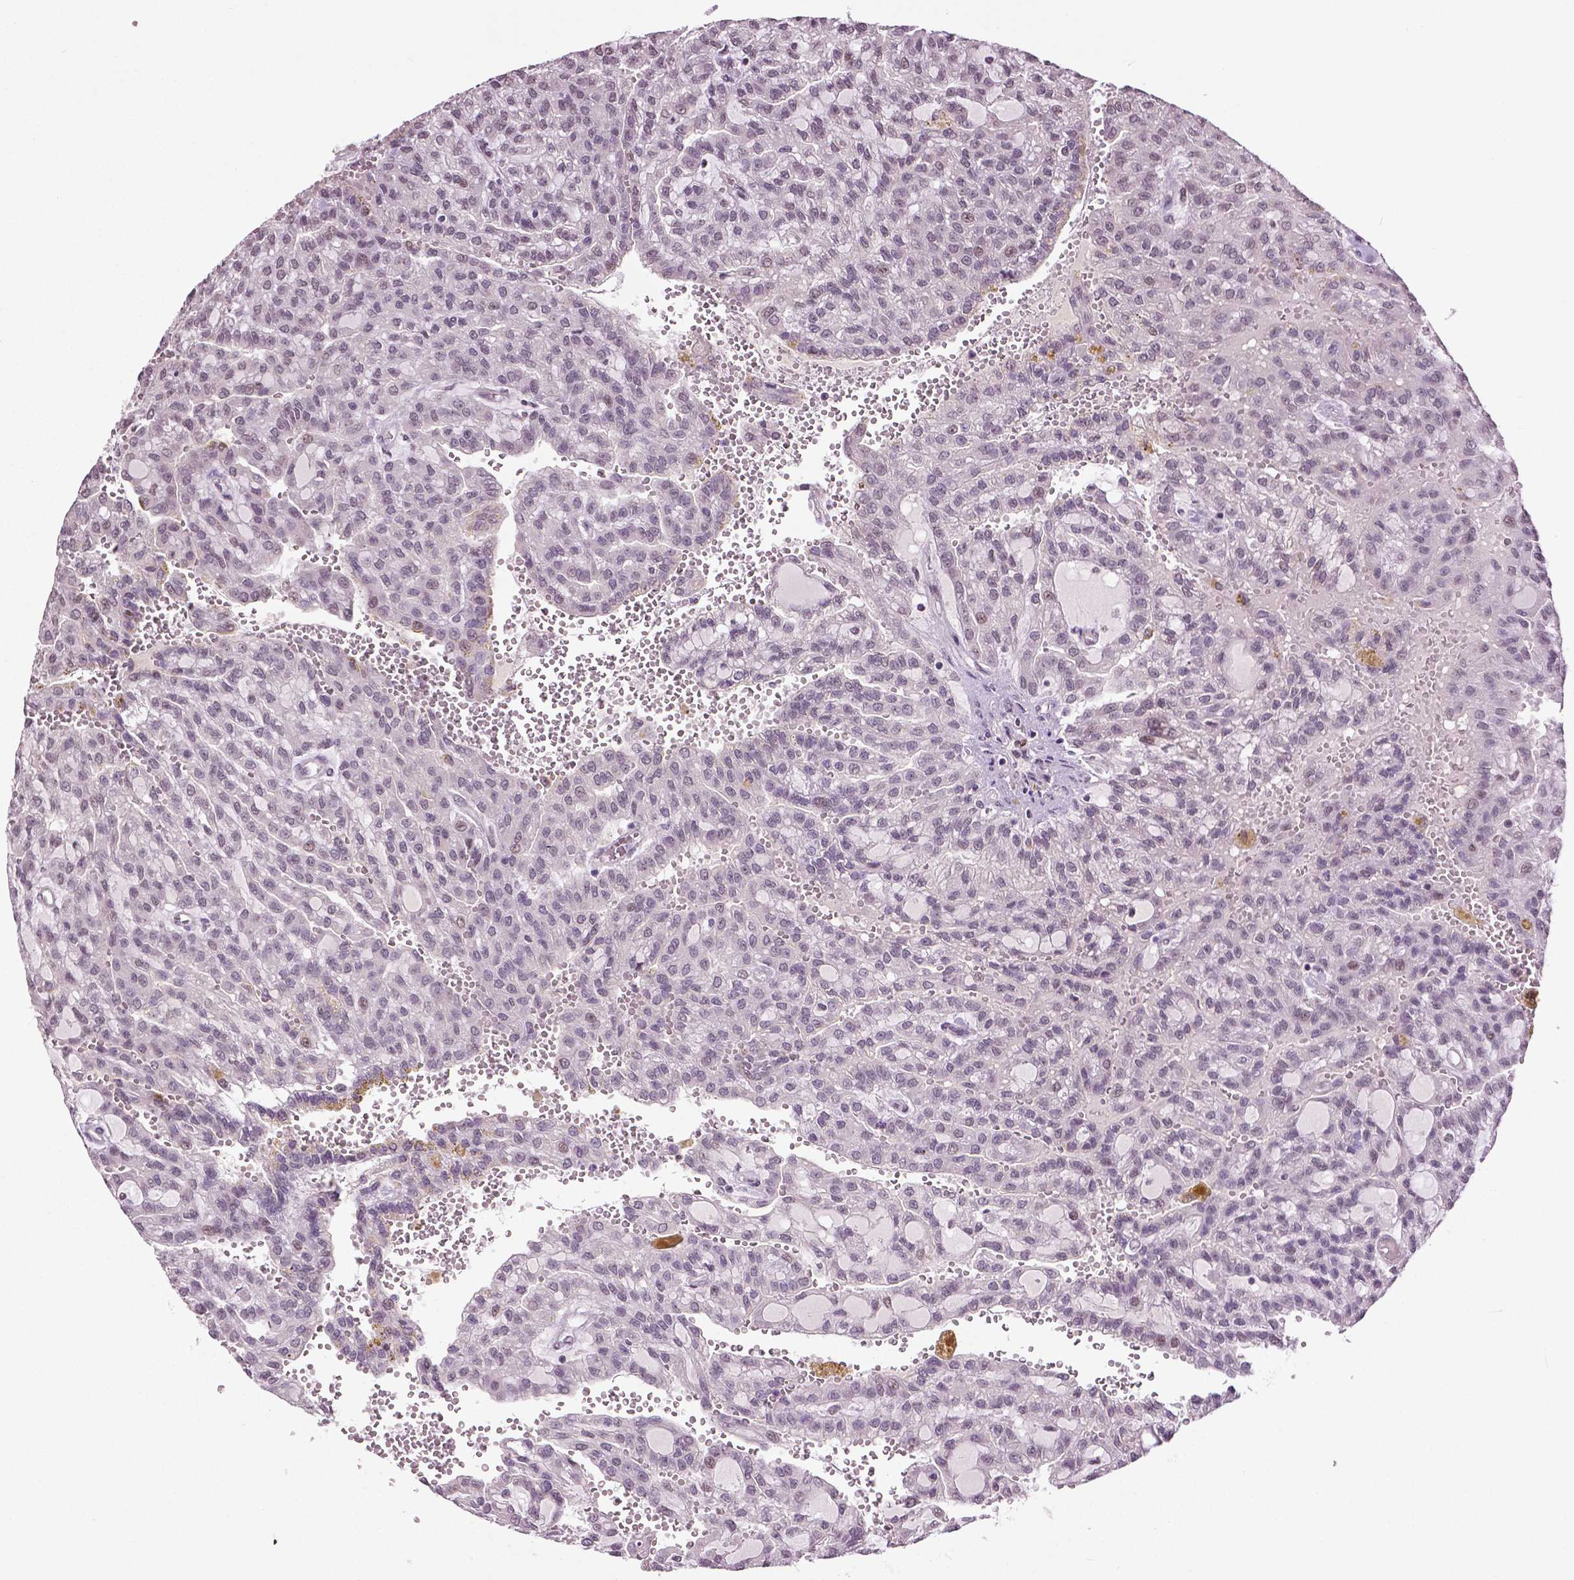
{"staining": {"intensity": "weak", "quantity": "<25%", "location": "nuclear"}, "tissue": "renal cancer", "cell_type": "Tumor cells", "image_type": "cancer", "snomed": [{"axis": "morphology", "description": "Adenocarcinoma, NOS"}, {"axis": "topography", "description": "Kidney"}], "caption": "An image of human adenocarcinoma (renal) is negative for staining in tumor cells. Nuclei are stained in blue.", "gene": "DLX5", "patient": {"sex": "male", "age": 63}}